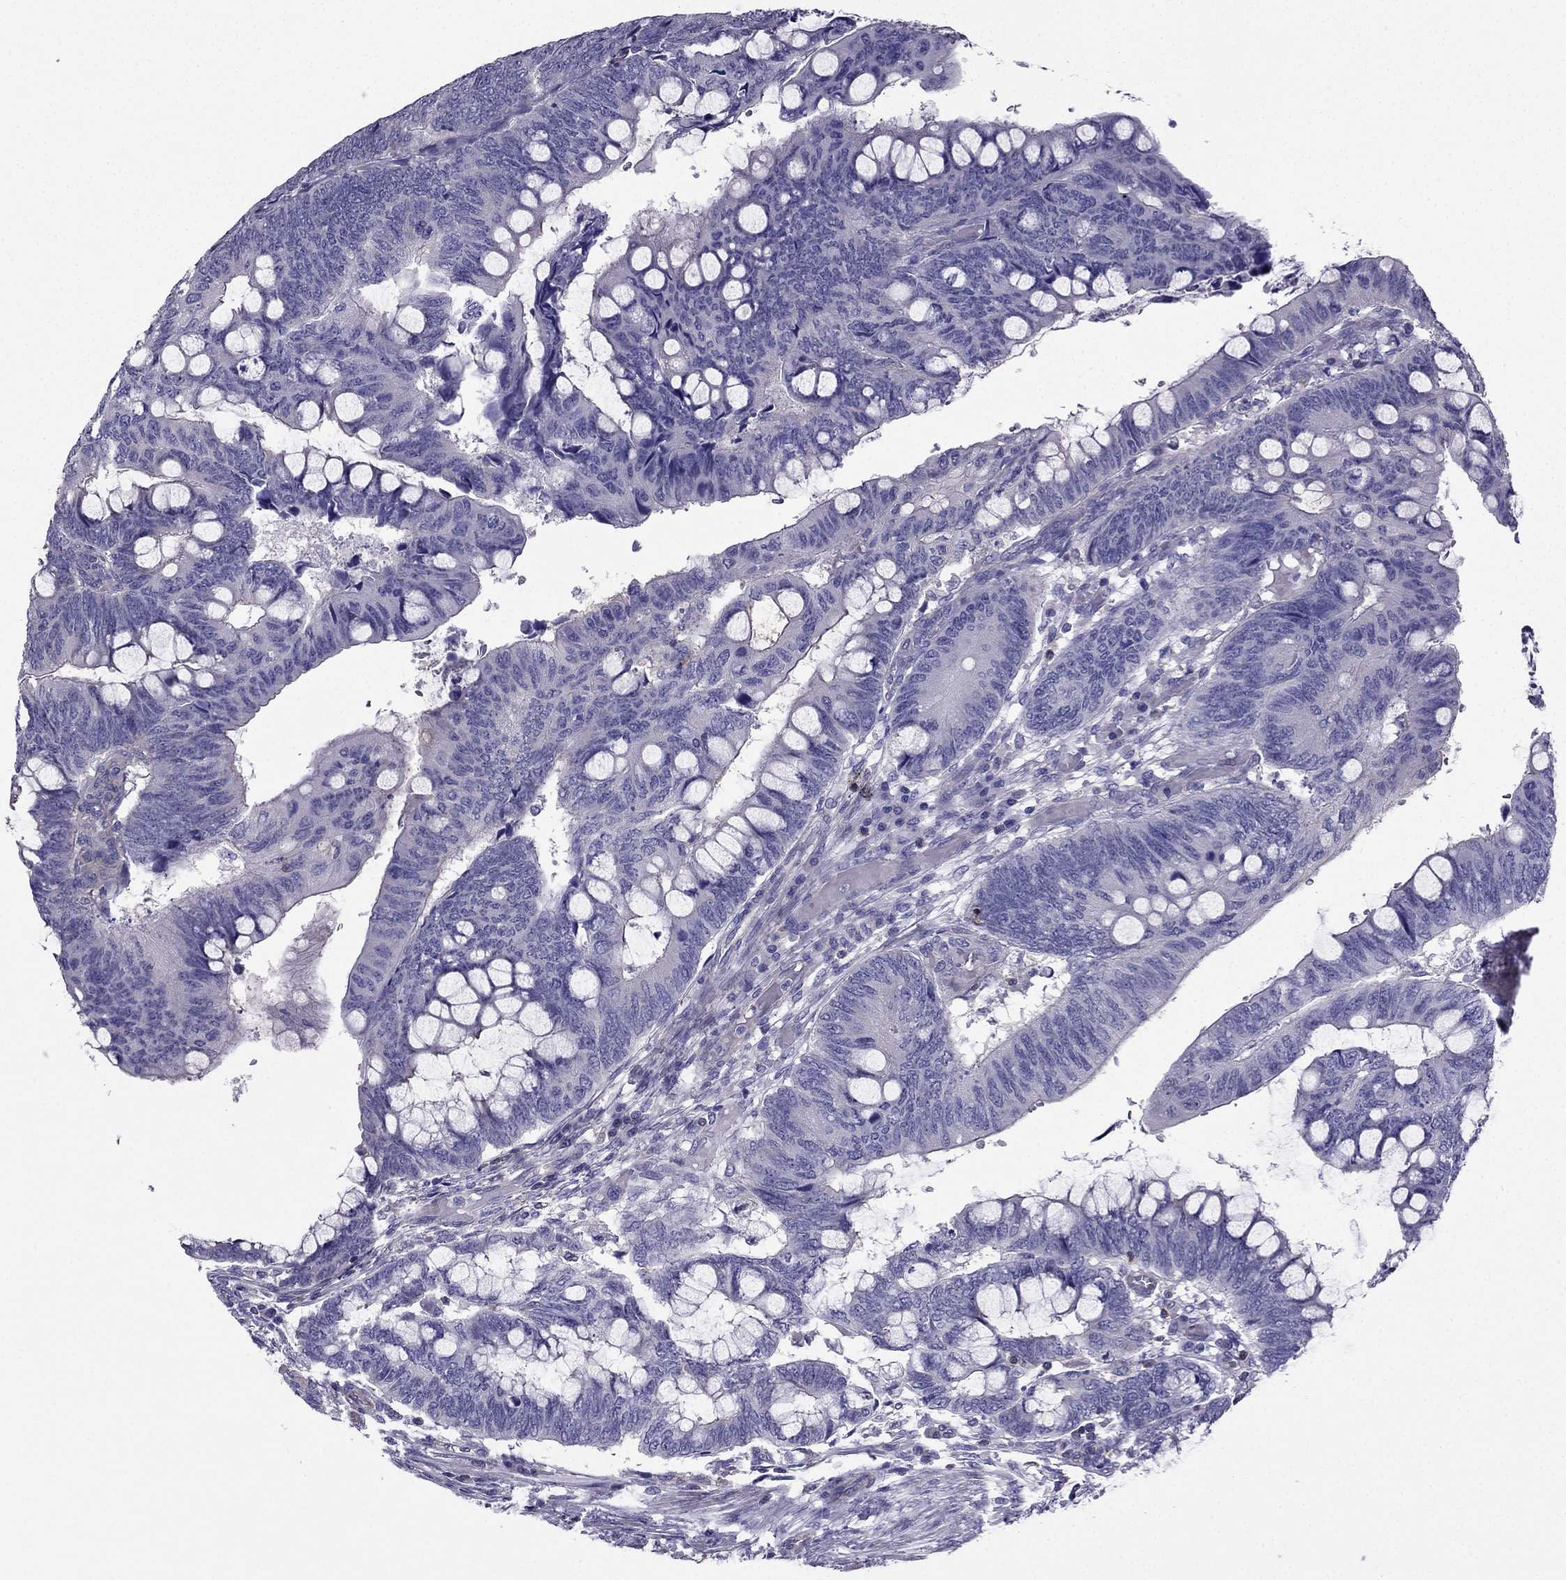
{"staining": {"intensity": "negative", "quantity": "none", "location": "none"}, "tissue": "colorectal cancer", "cell_type": "Tumor cells", "image_type": "cancer", "snomed": [{"axis": "morphology", "description": "Normal tissue, NOS"}, {"axis": "morphology", "description": "Adenocarcinoma, NOS"}, {"axis": "topography", "description": "Rectum"}], "caption": "Immunohistochemistry (IHC) image of neoplastic tissue: human colorectal adenocarcinoma stained with DAB reveals no significant protein staining in tumor cells.", "gene": "AAK1", "patient": {"sex": "male", "age": 92}}